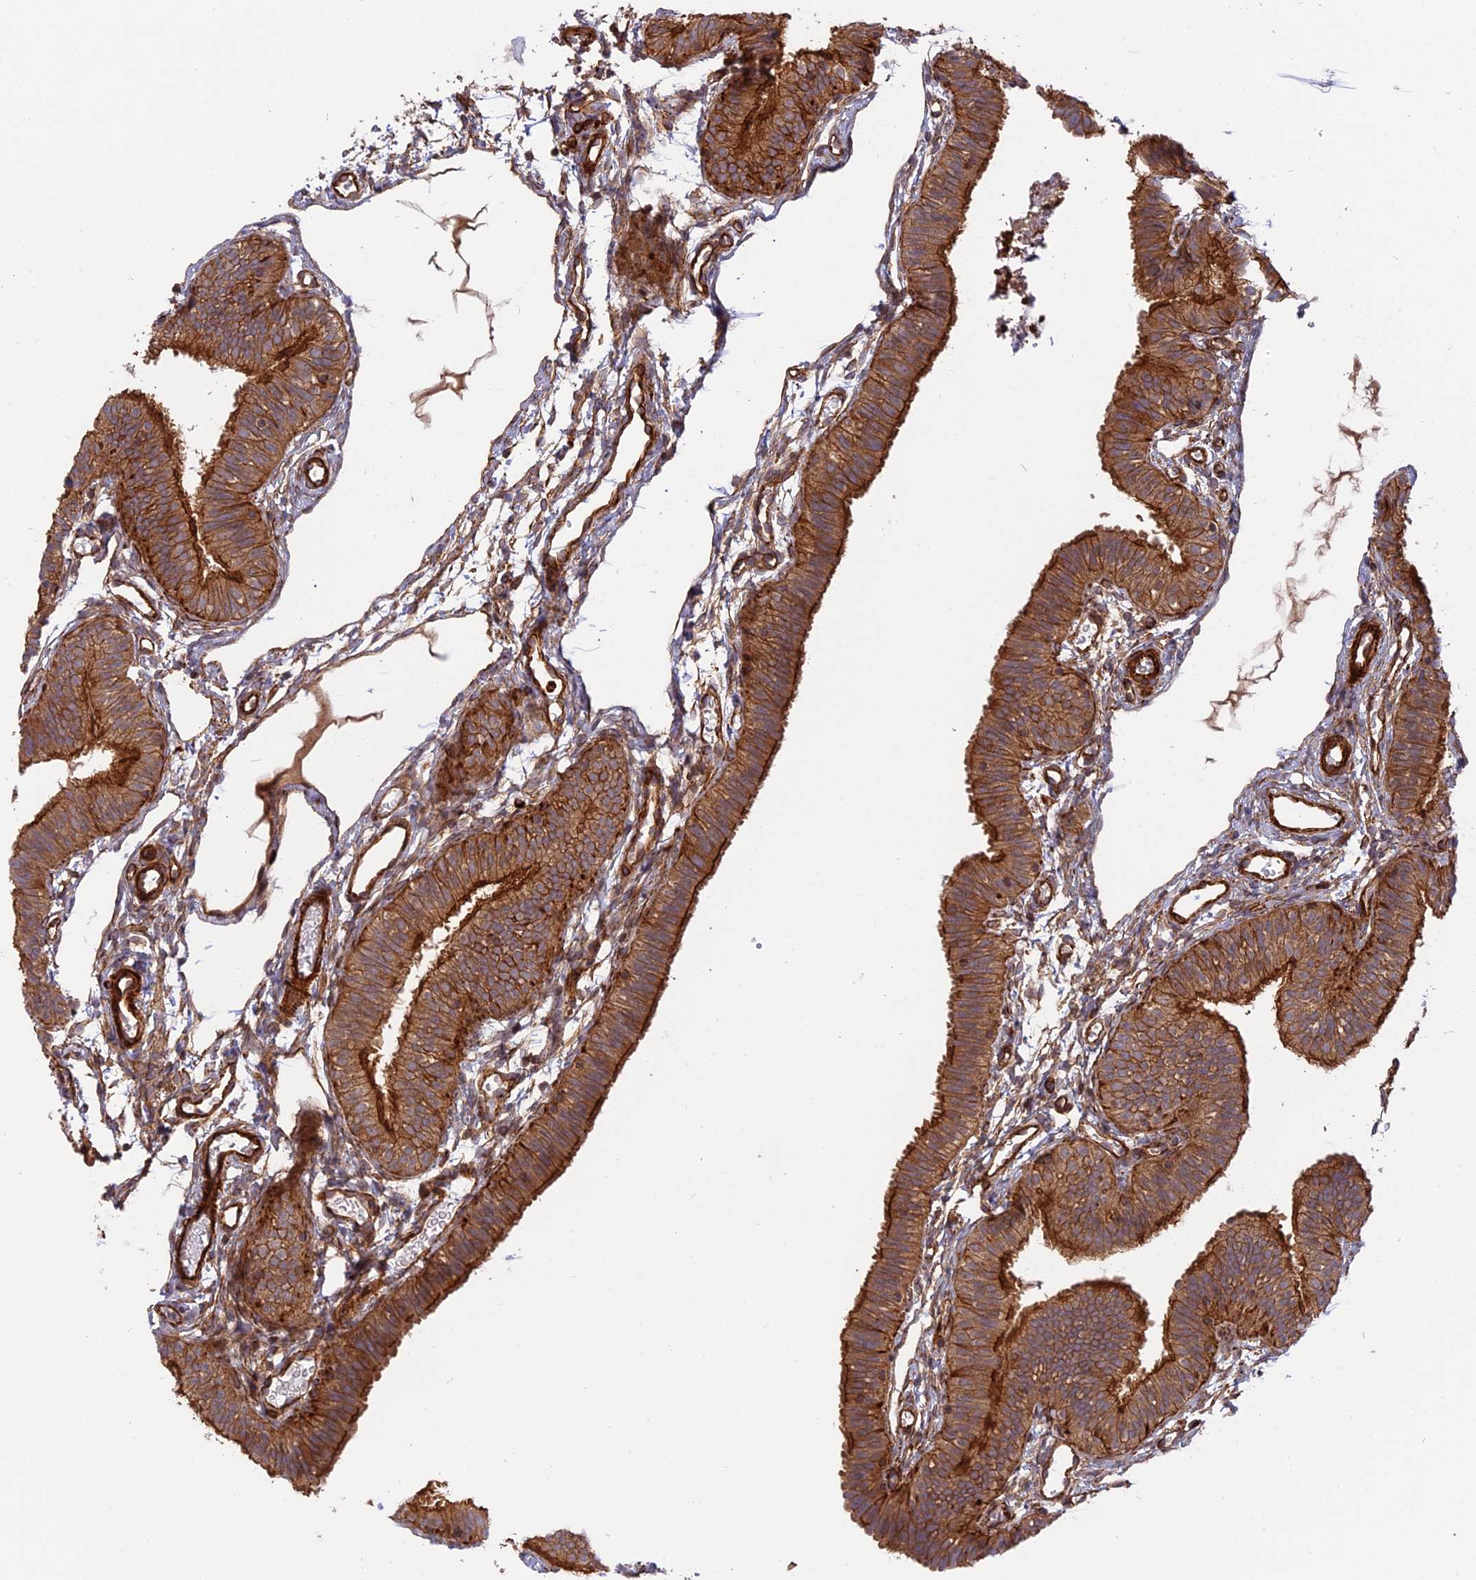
{"staining": {"intensity": "strong", "quantity": ">75%", "location": "cytoplasmic/membranous"}, "tissue": "fallopian tube", "cell_type": "Glandular cells", "image_type": "normal", "snomed": [{"axis": "morphology", "description": "Normal tissue, NOS"}, {"axis": "topography", "description": "Fallopian tube"}], "caption": "Unremarkable fallopian tube was stained to show a protein in brown. There is high levels of strong cytoplasmic/membranous expression in about >75% of glandular cells.", "gene": "PHLDB3", "patient": {"sex": "female", "age": 35}}